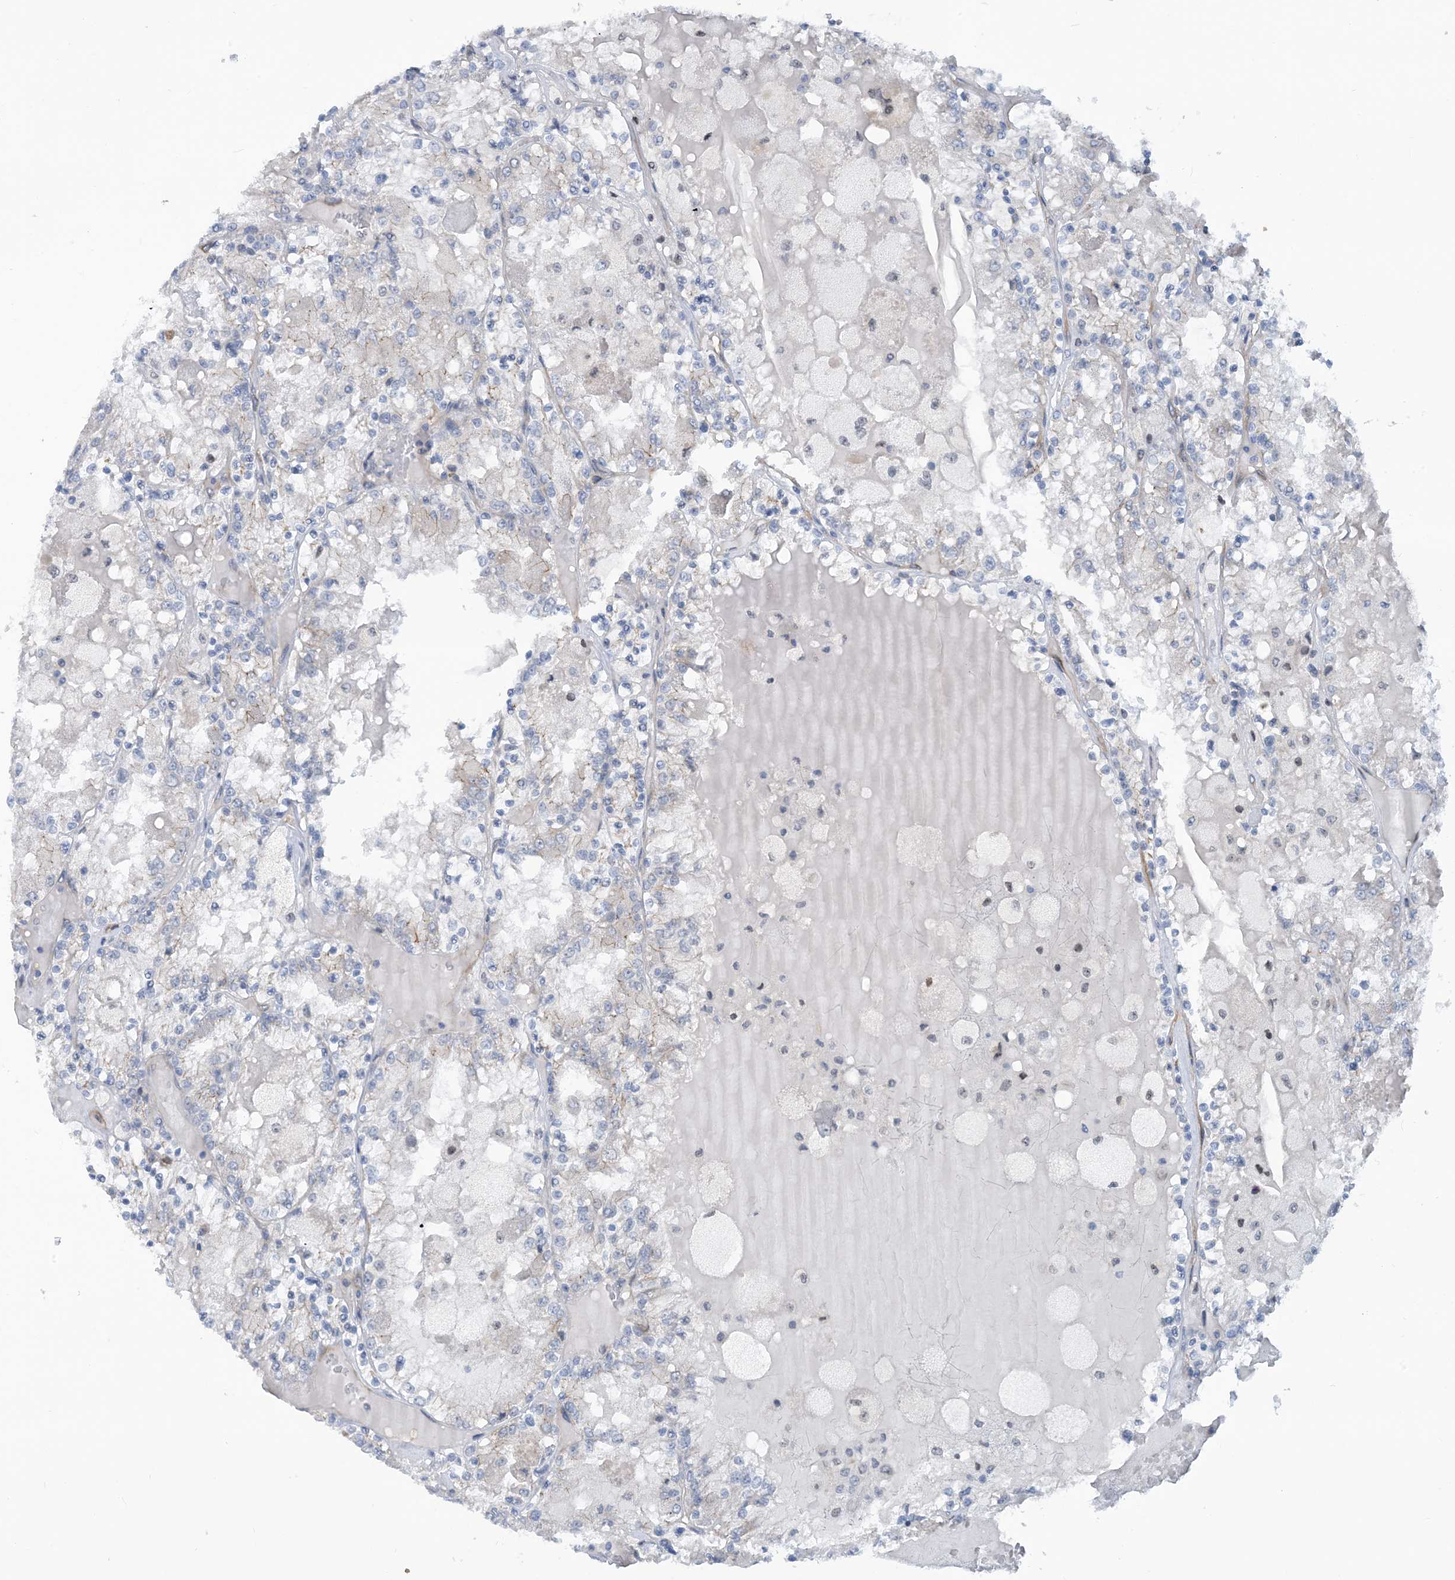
{"staining": {"intensity": "negative", "quantity": "none", "location": "none"}, "tissue": "renal cancer", "cell_type": "Tumor cells", "image_type": "cancer", "snomed": [{"axis": "morphology", "description": "Adenocarcinoma, NOS"}, {"axis": "topography", "description": "Kidney"}], "caption": "Human renal cancer stained for a protein using IHC shows no positivity in tumor cells.", "gene": "EIF2A", "patient": {"sex": "female", "age": 56}}